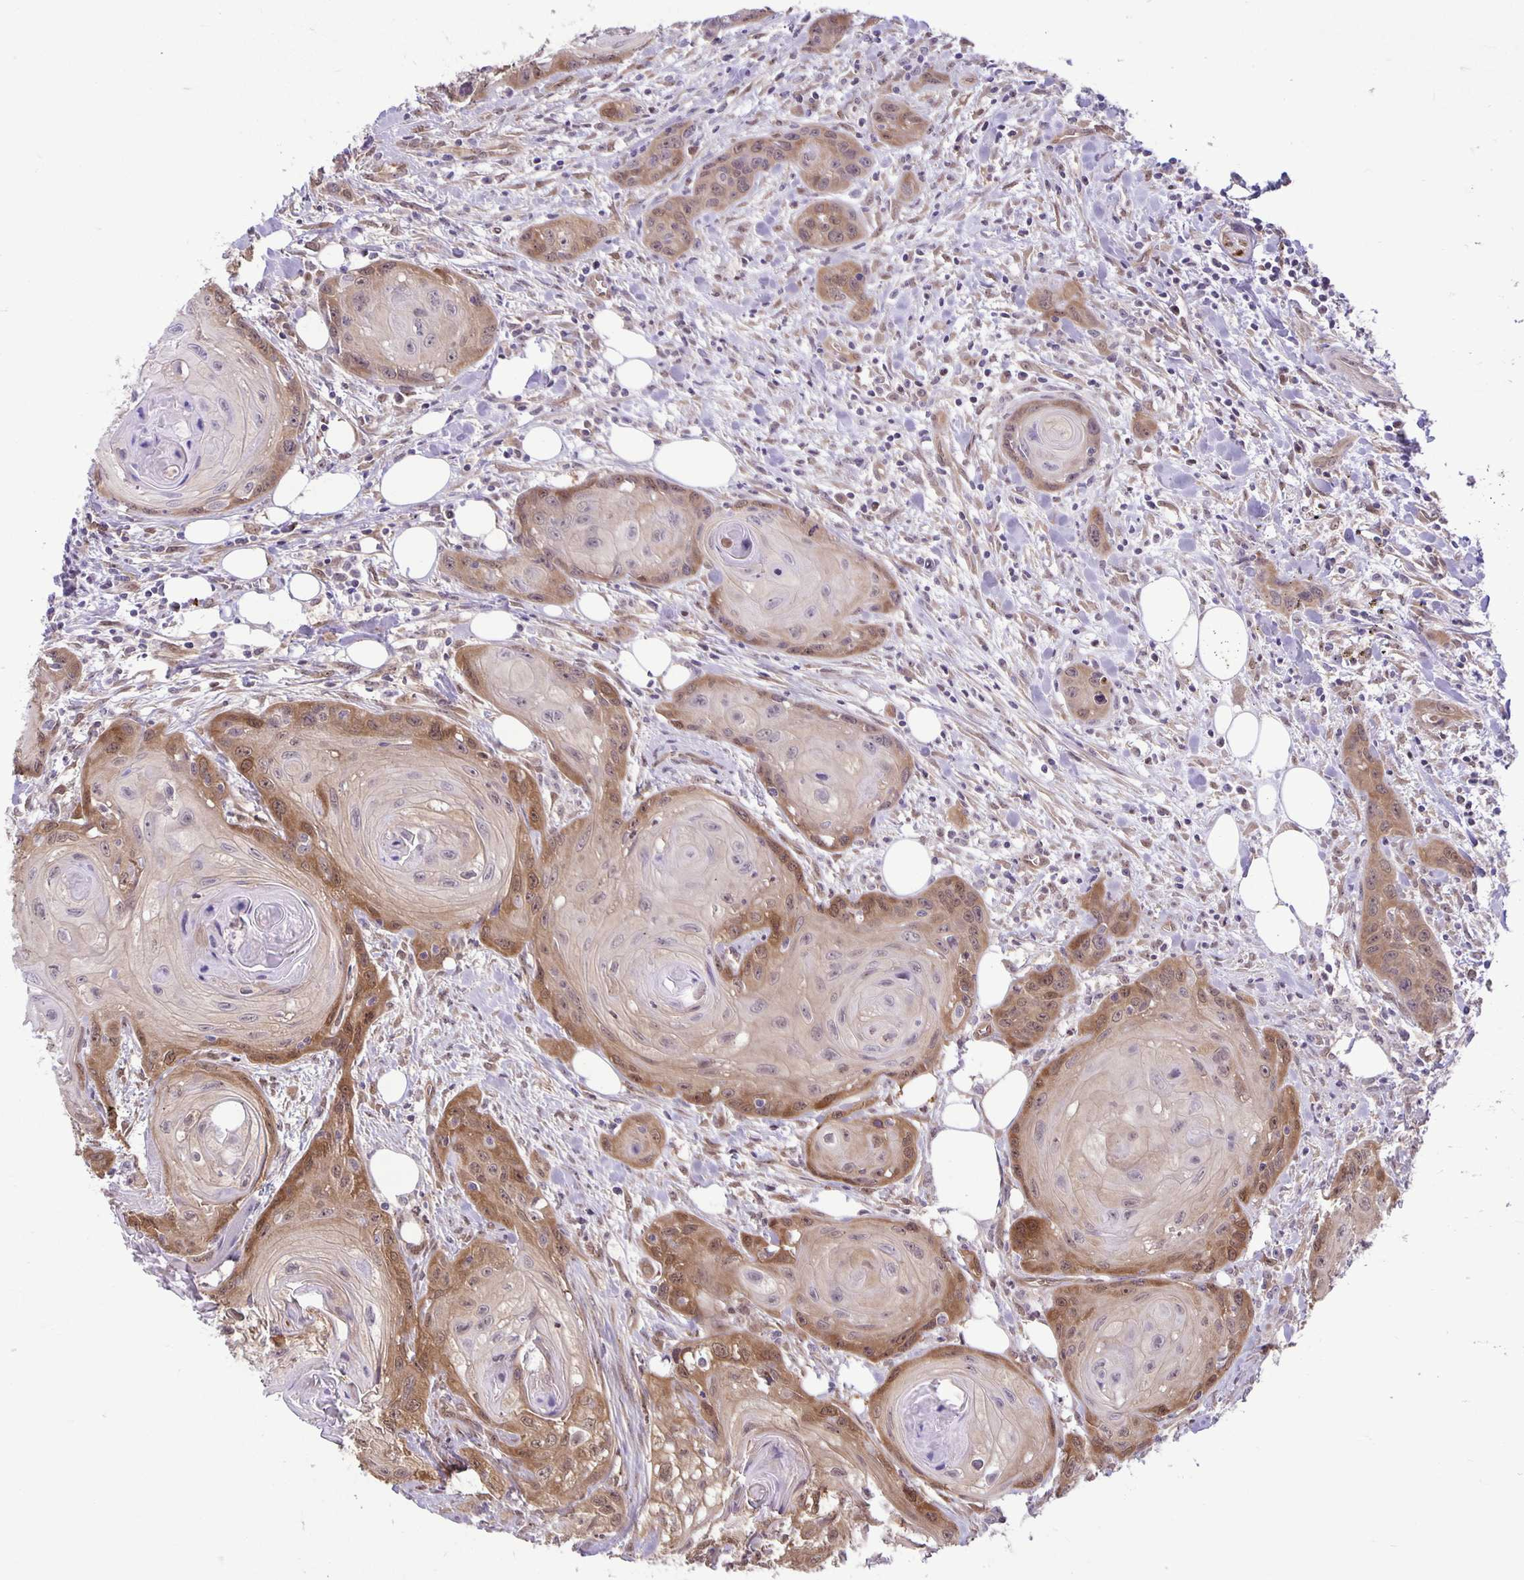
{"staining": {"intensity": "moderate", "quantity": "25%-75%", "location": "cytoplasmic/membranous"}, "tissue": "head and neck cancer", "cell_type": "Tumor cells", "image_type": "cancer", "snomed": [{"axis": "morphology", "description": "Squamous cell carcinoma, NOS"}, {"axis": "topography", "description": "Oral tissue"}, {"axis": "topography", "description": "Head-Neck"}], "caption": "Immunohistochemistry (IHC) histopathology image of neoplastic tissue: head and neck cancer (squamous cell carcinoma) stained using IHC displays medium levels of moderate protein expression localized specifically in the cytoplasmic/membranous of tumor cells, appearing as a cytoplasmic/membranous brown color.", "gene": "TAX1BP3", "patient": {"sex": "male", "age": 58}}